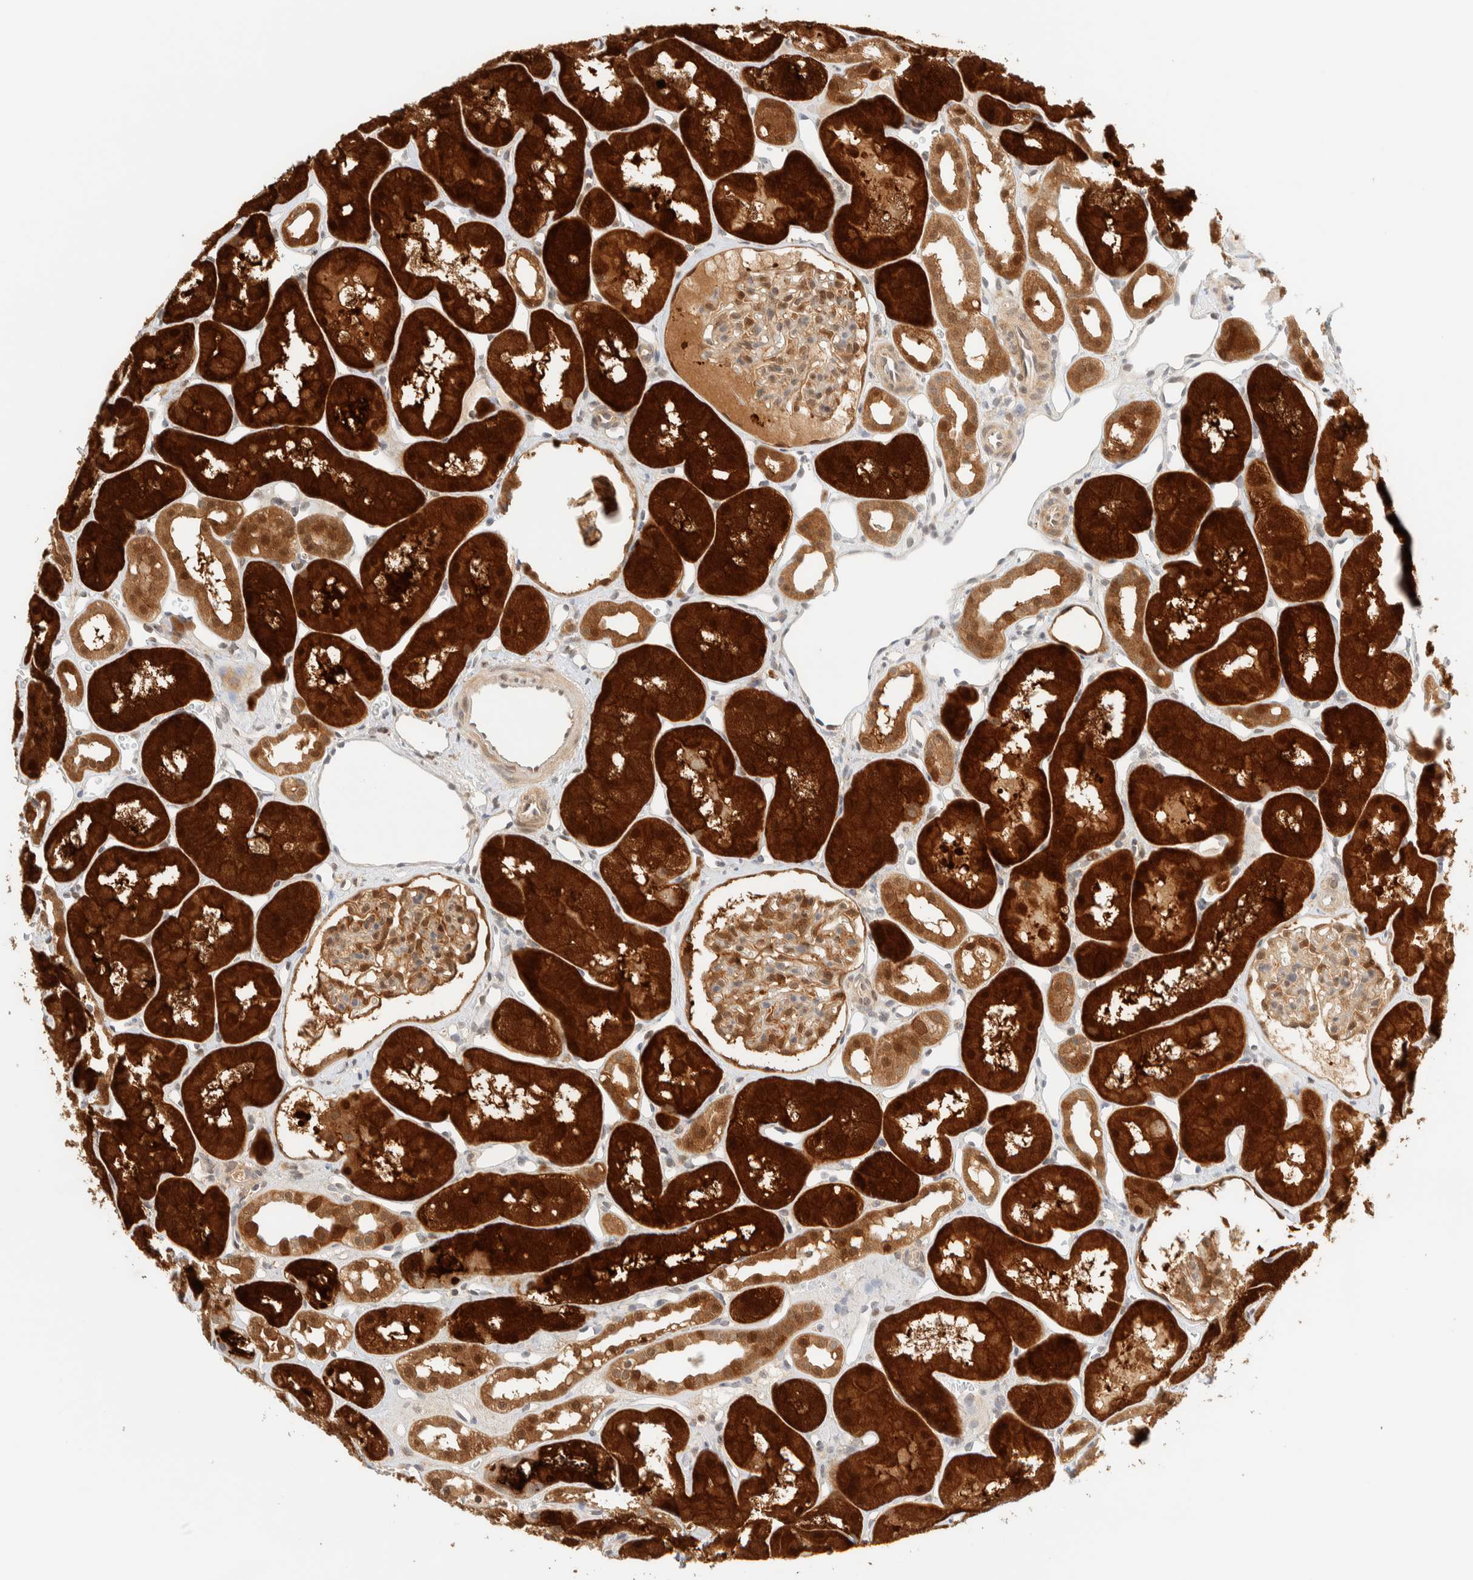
{"staining": {"intensity": "weak", "quantity": "25%-75%", "location": "cytoplasmic/membranous,nuclear"}, "tissue": "kidney", "cell_type": "Cells in glomeruli", "image_type": "normal", "snomed": [{"axis": "morphology", "description": "Normal tissue, NOS"}, {"axis": "topography", "description": "Kidney"}], "caption": "Weak cytoplasmic/membranous,nuclear positivity for a protein is identified in about 25%-75% of cells in glomeruli of normal kidney using immunohistochemistry (IHC).", "gene": "PCYT2", "patient": {"sex": "male", "age": 16}}